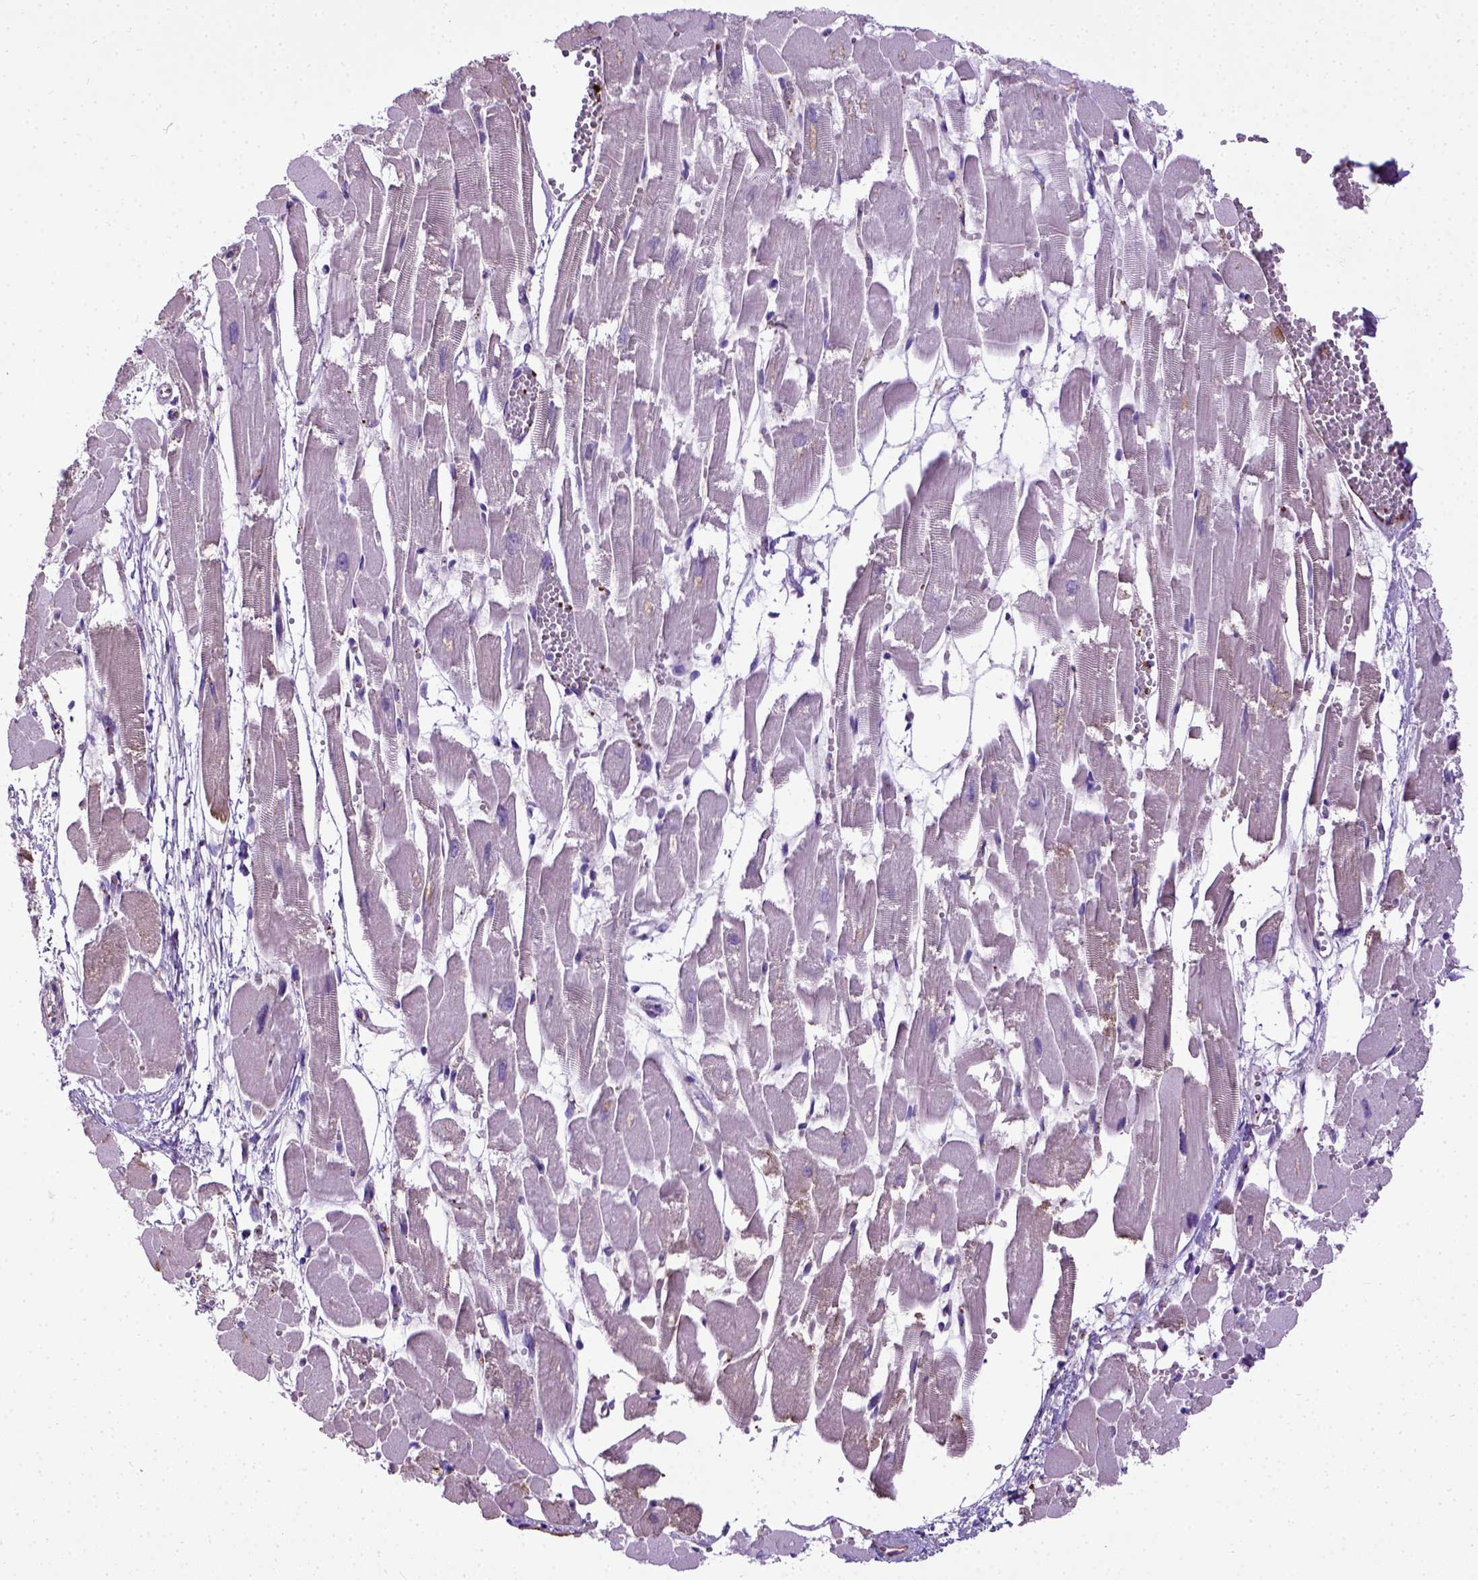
{"staining": {"intensity": "negative", "quantity": "none", "location": "none"}, "tissue": "heart muscle", "cell_type": "Cardiomyocytes", "image_type": "normal", "snomed": [{"axis": "morphology", "description": "Normal tissue, NOS"}, {"axis": "topography", "description": "Heart"}], "caption": "This is a histopathology image of immunohistochemistry (IHC) staining of benign heart muscle, which shows no expression in cardiomyocytes. (Immunohistochemistry, brightfield microscopy, high magnification).", "gene": "ADAMTS8", "patient": {"sex": "female", "age": 52}}